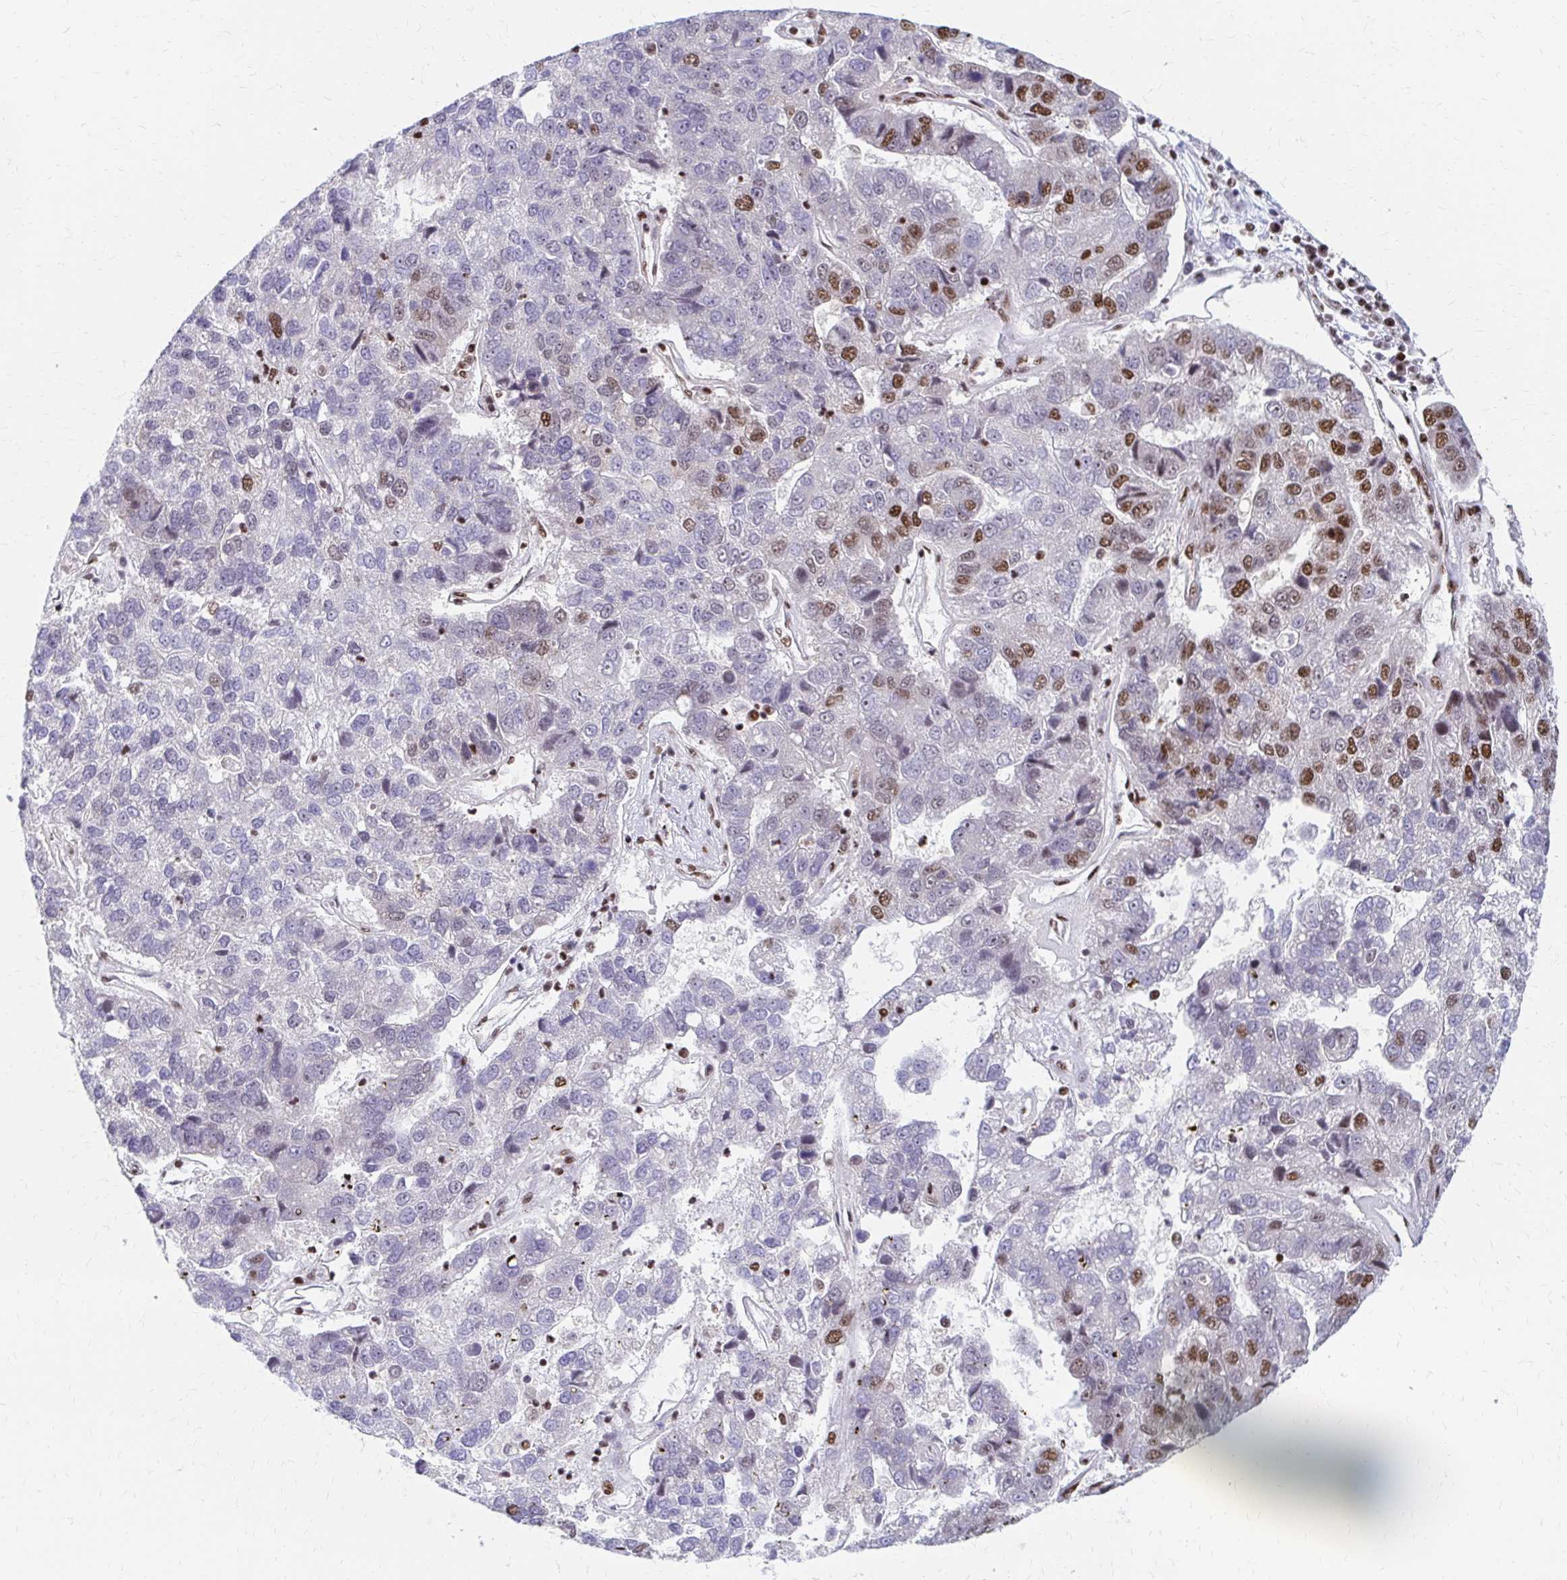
{"staining": {"intensity": "moderate", "quantity": "25%-75%", "location": "nuclear"}, "tissue": "pancreatic cancer", "cell_type": "Tumor cells", "image_type": "cancer", "snomed": [{"axis": "morphology", "description": "Adenocarcinoma, NOS"}, {"axis": "topography", "description": "Pancreas"}], "caption": "Immunohistochemistry (IHC) (DAB) staining of pancreatic cancer (adenocarcinoma) exhibits moderate nuclear protein expression in approximately 25%-75% of tumor cells. (brown staining indicates protein expression, while blue staining denotes nuclei).", "gene": "CNKSR3", "patient": {"sex": "female", "age": 61}}